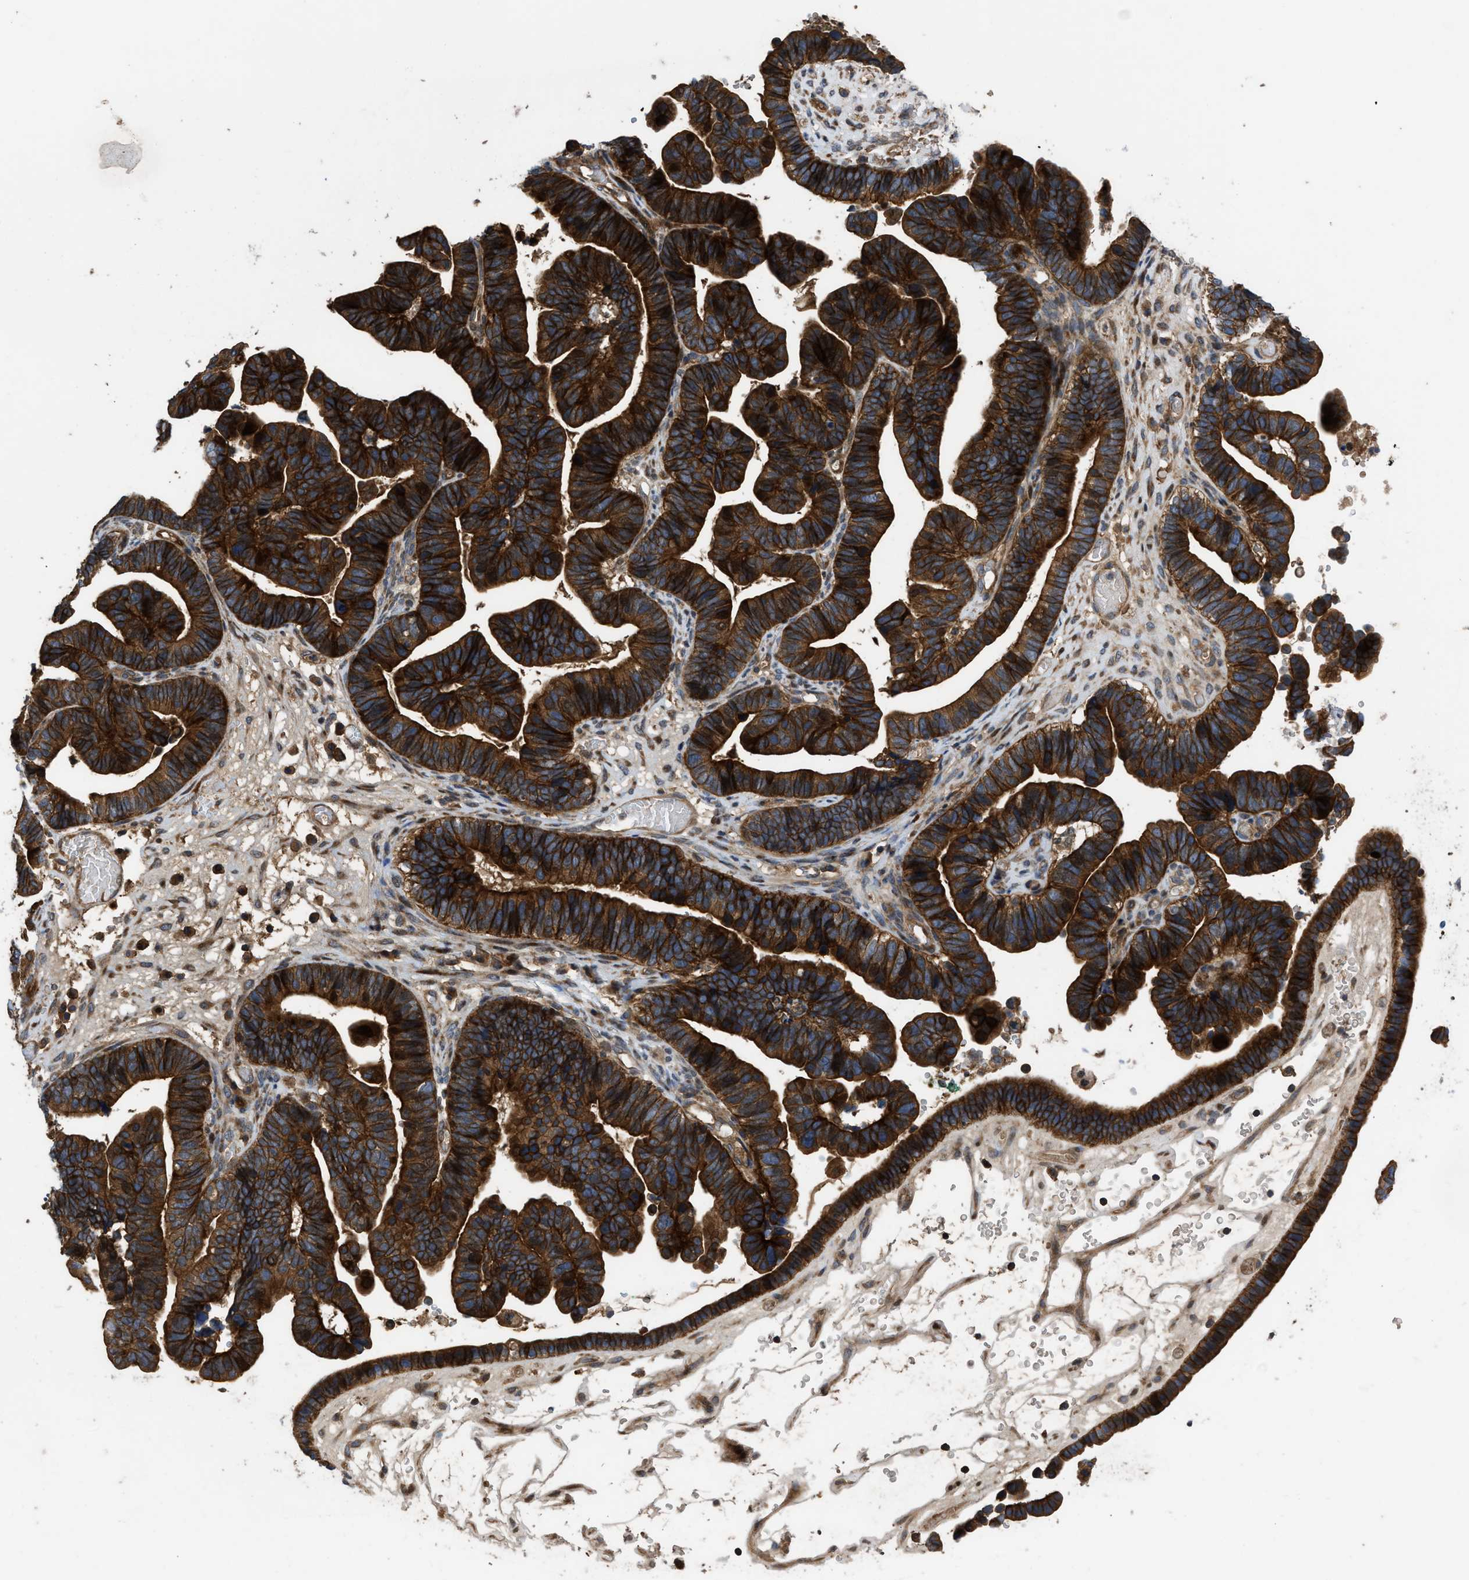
{"staining": {"intensity": "strong", "quantity": ">75%", "location": "cytoplasmic/membranous"}, "tissue": "ovarian cancer", "cell_type": "Tumor cells", "image_type": "cancer", "snomed": [{"axis": "morphology", "description": "Cystadenocarcinoma, serous, NOS"}, {"axis": "topography", "description": "Ovary"}], "caption": "Human ovarian cancer stained with a brown dye reveals strong cytoplasmic/membranous positive expression in about >75% of tumor cells.", "gene": "CNNM3", "patient": {"sex": "female", "age": 56}}